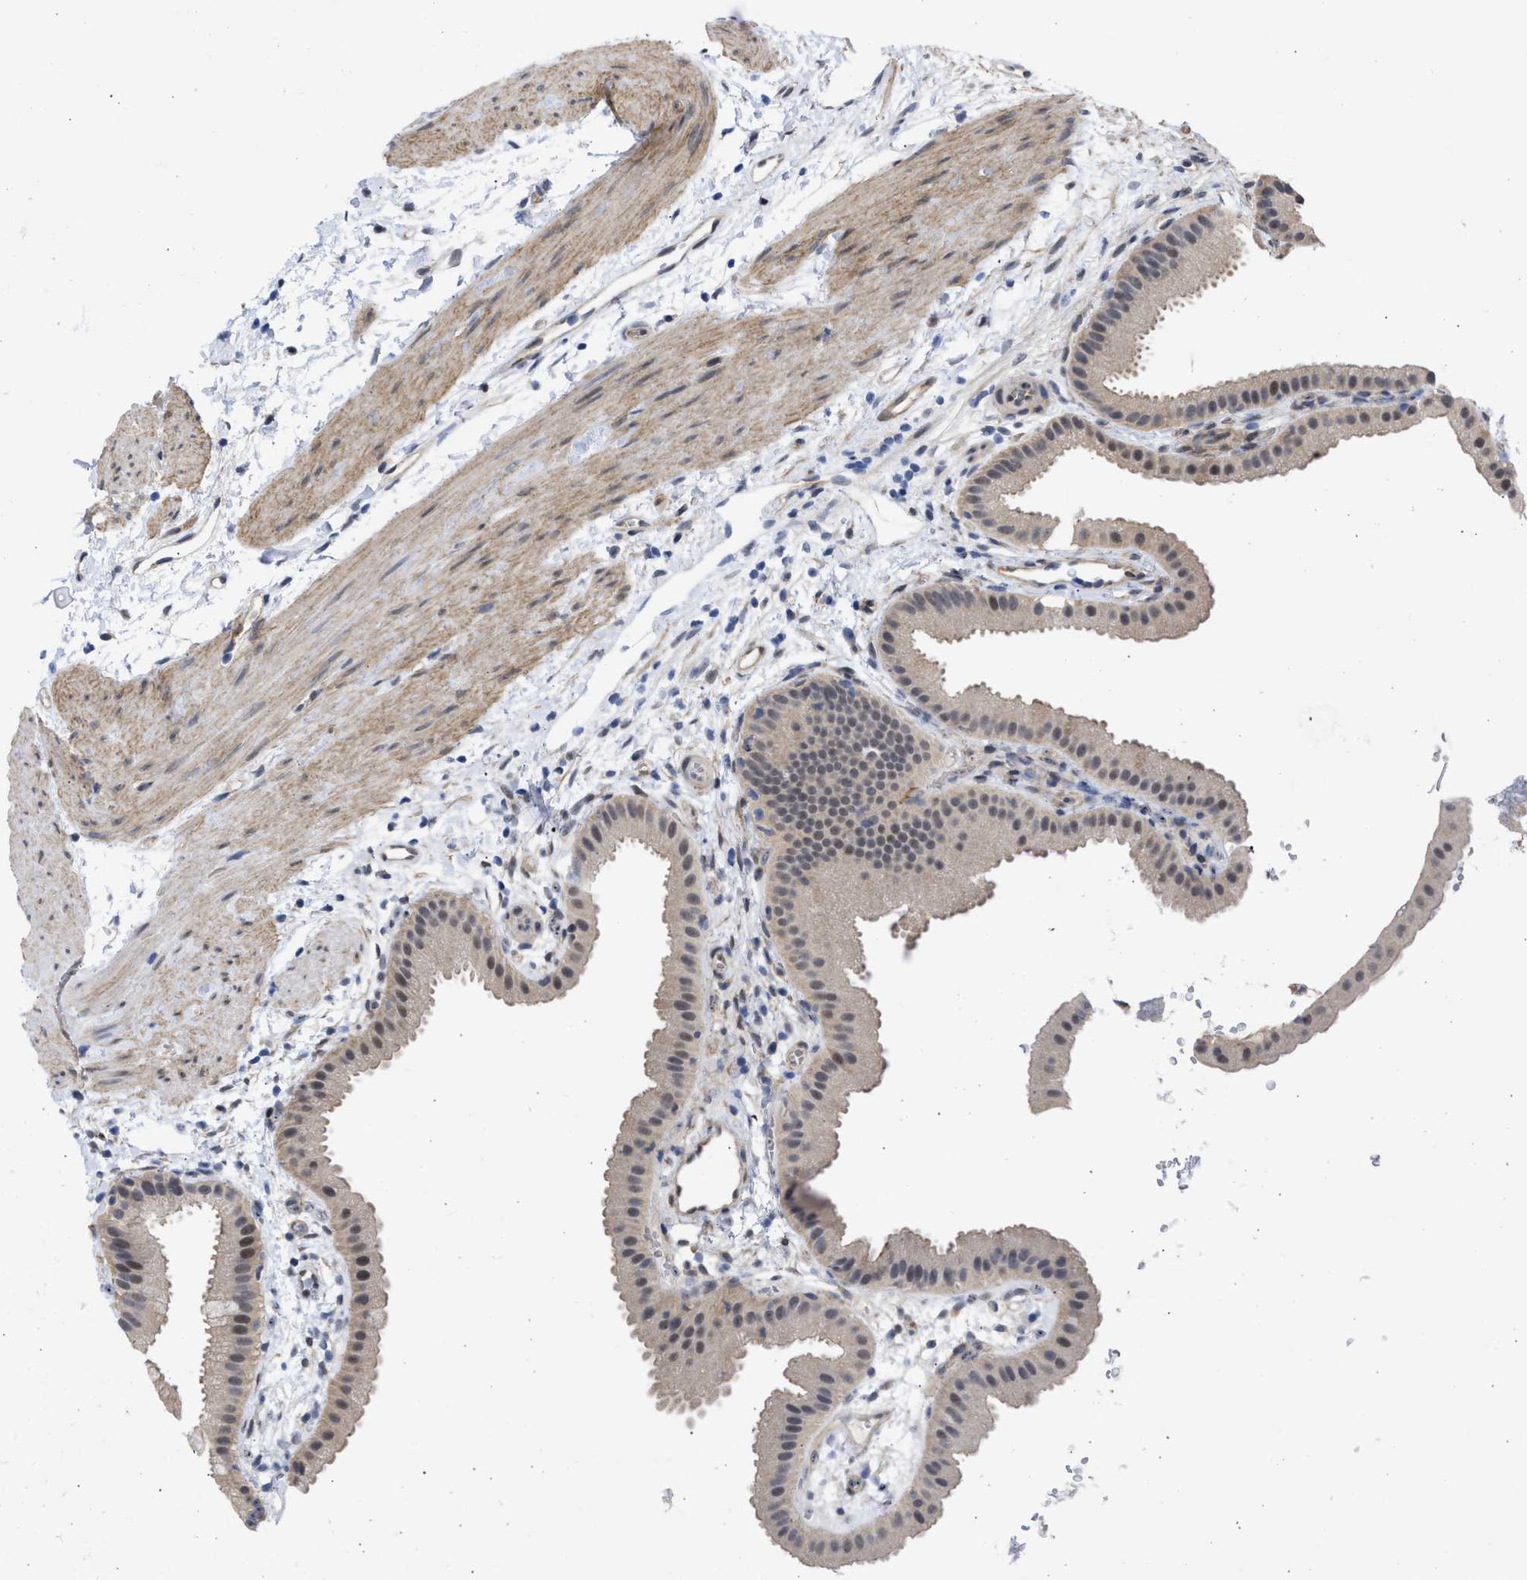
{"staining": {"intensity": "moderate", "quantity": "25%-75%", "location": "cytoplasmic/membranous,nuclear"}, "tissue": "gallbladder", "cell_type": "Glandular cells", "image_type": "normal", "snomed": [{"axis": "morphology", "description": "Normal tissue, NOS"}, {"axis": "topography", "description": "Gallbladder"}], "caption": "Immunohistochemical staining of unremarkable human gallbladder displays medium levels of moderate cytoplasmic/membranous,nuclear expression in approximately 25%-75% of glandular cells.", "gene": "THRA", "patient": {"sex": "female", "age": 64}}